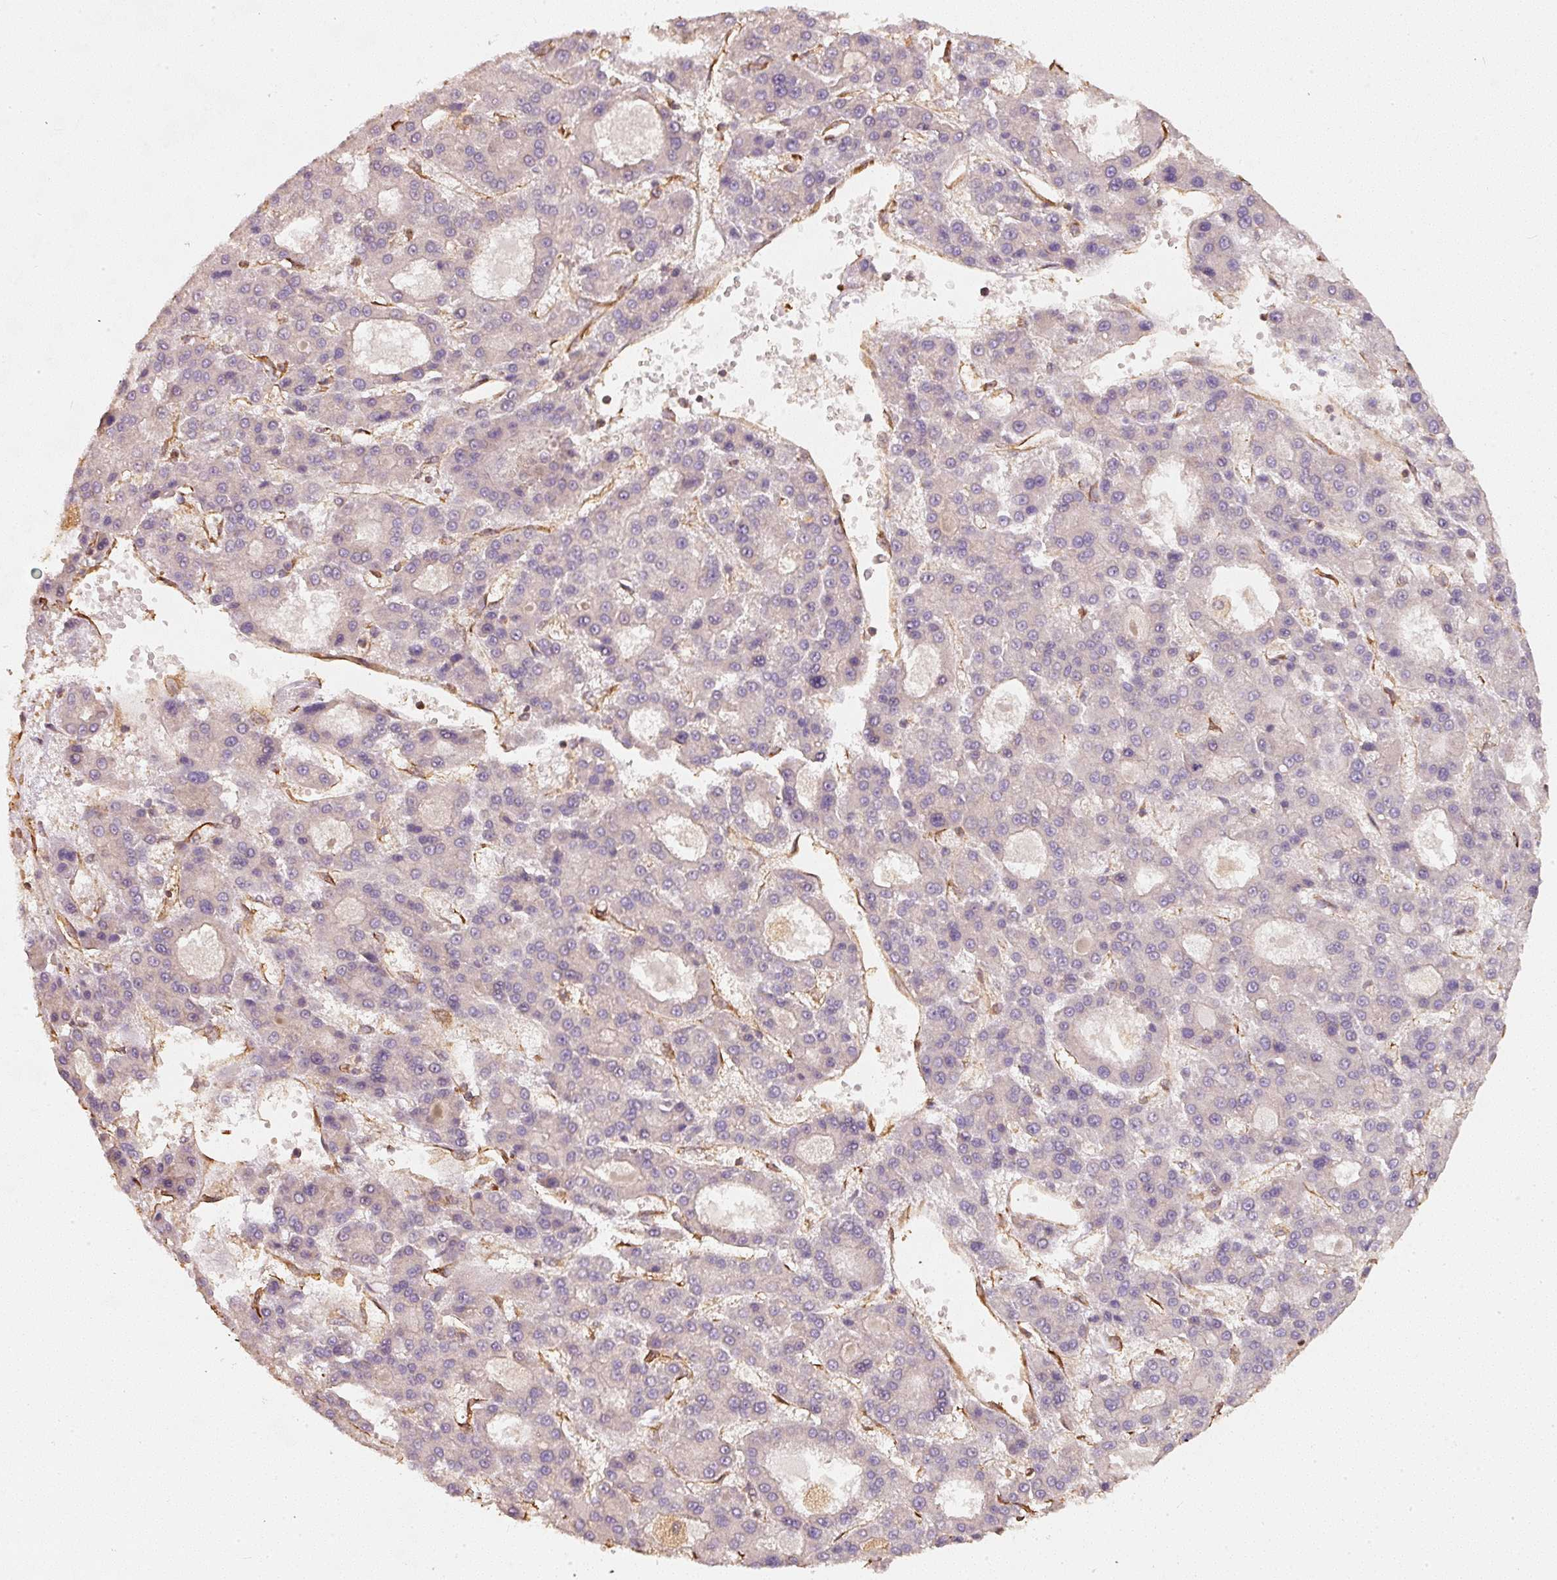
{"staining": {"intensity": "negative", "quantity": "none", "location": "none"}, "tissue": "liver cancer", "cell_type": "Tumor cells", "image_type": "cancer", "snomed": [{"axis": "morphology", "description": "Carcinoma, Hepatocellular, NOS"}, {"axis": "topography", "description": "Liver"}], "caption": "High power microscopy micrograph of an immunohistochemistry micrograph of liver hepatocellular carcinoma, revealing no significant staining in tumor cells. (DAB IHC, high magnification).", "gene": "CEP95", "patient": {"sex": "male", "age": 70}}